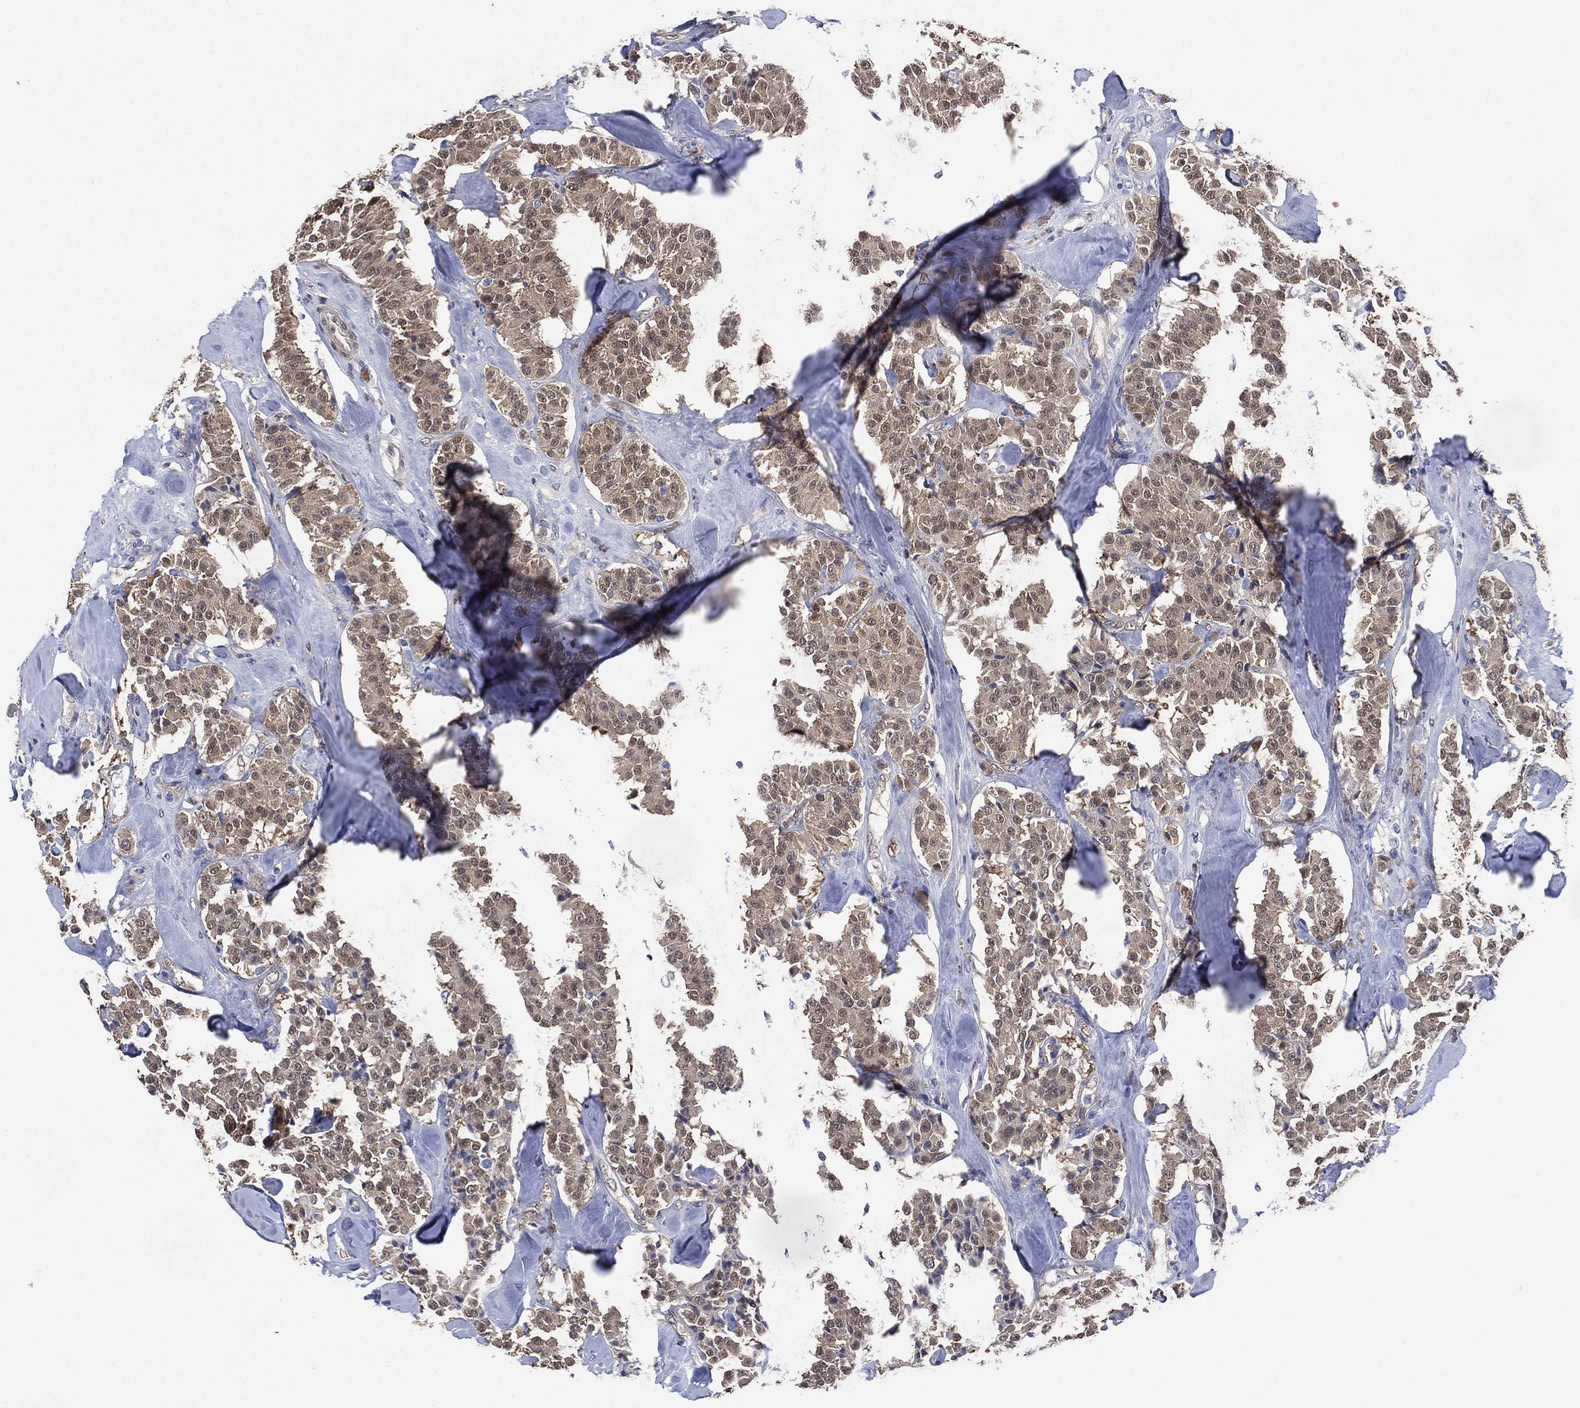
{"staining": {"intensity": "weak", "quantity": ">75%", "location": "cytoplasmic/membranous"}, "tissue": "carcinoid", "cell_type": "Tumor cells", "image_type": "cancer", "snomed": [{"axis": "morphology", "description": "Carcinoid, malignant, NOS"}, {"axis": "topography", "description": "Pancreas"}], "caption": "Immunohistochemical staining of carcinoid demonstrates low levels of weak cytoplasmic/membranous protein expression in about >75% of tumor cells. (IHC, brightfield microscopy, high magnification).", "gene": "AK1", "patient": {"sex": "male", "age": 41}}